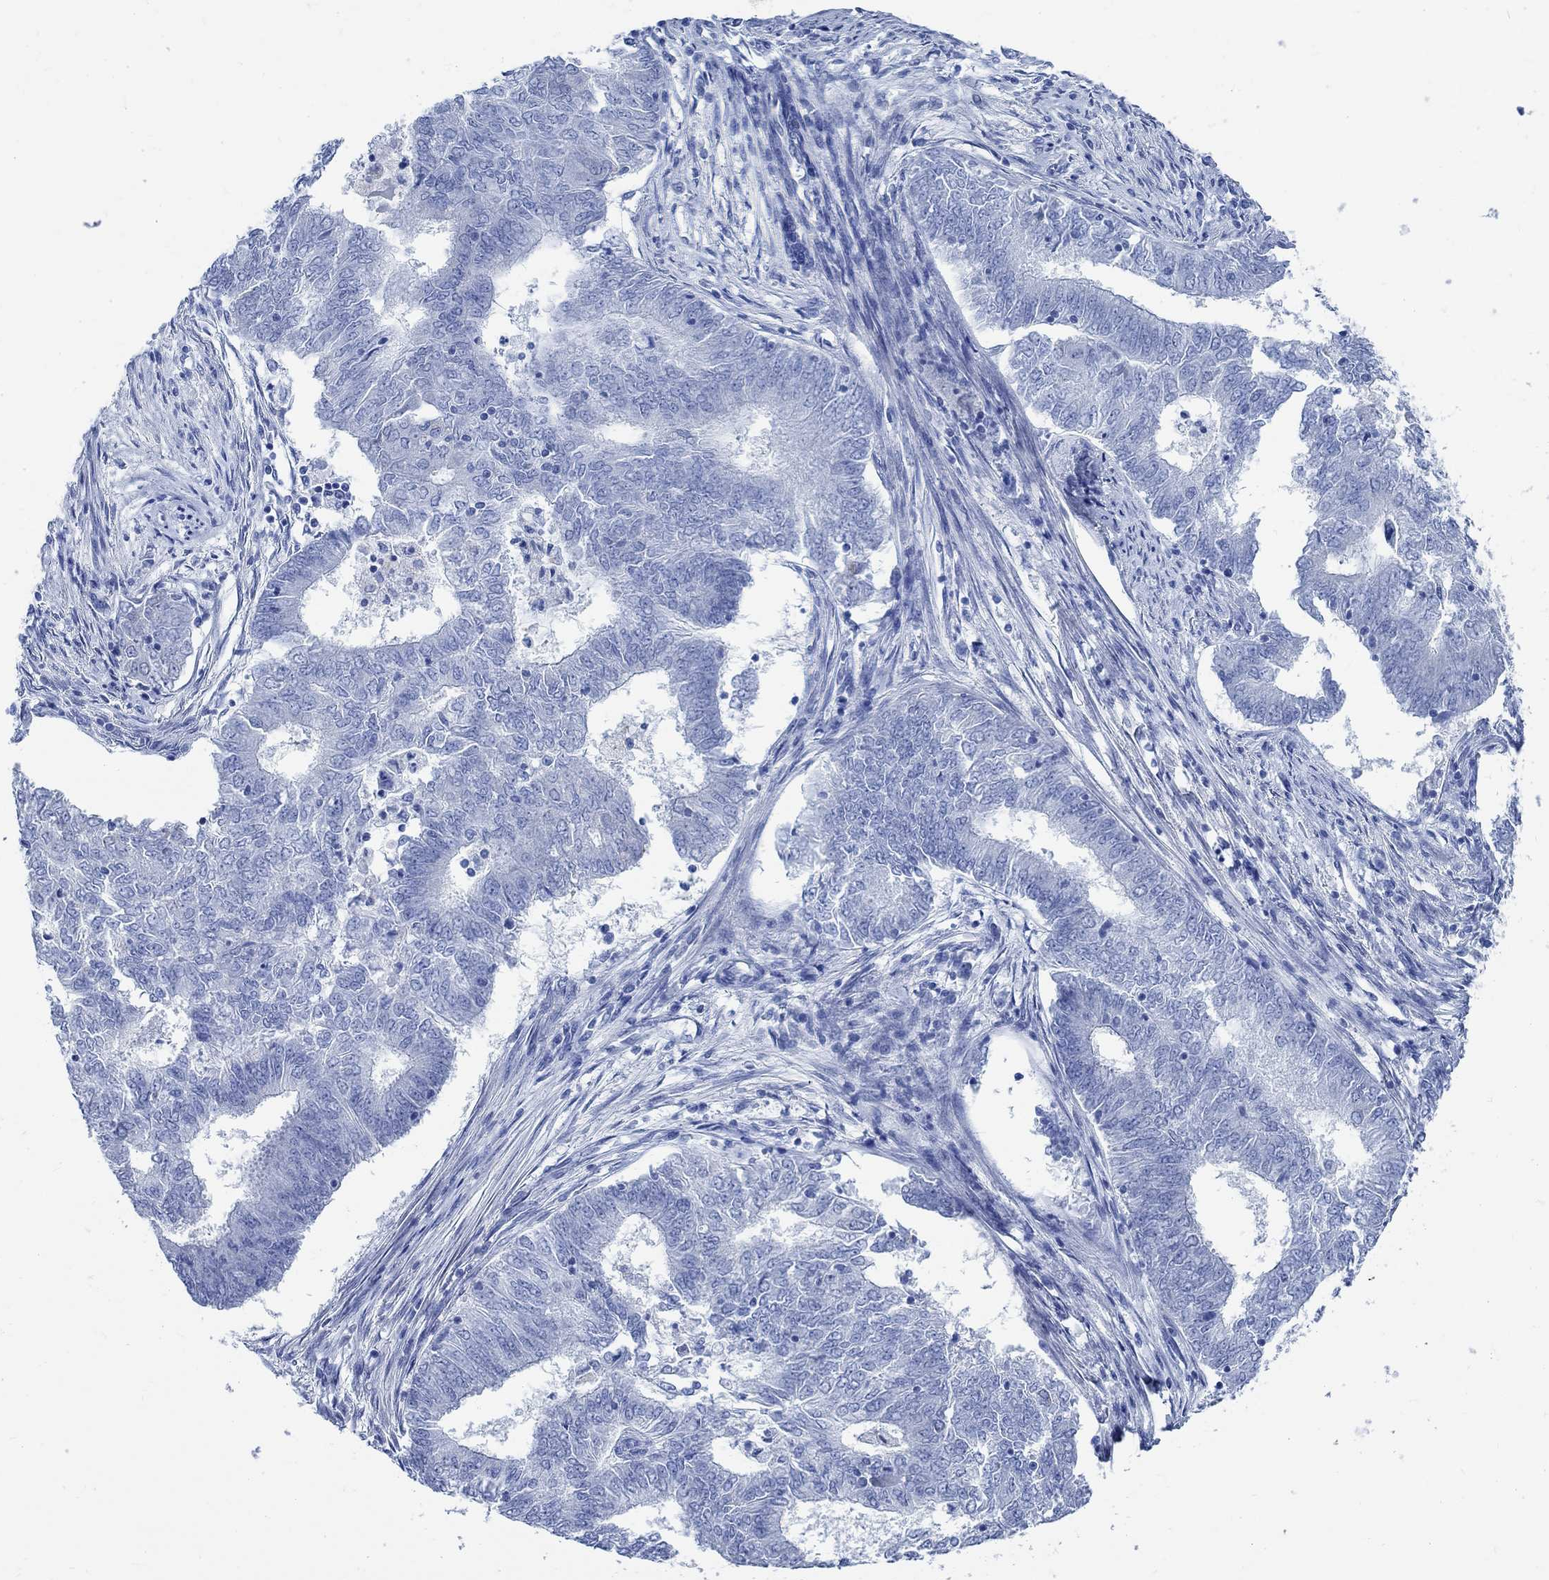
{"staining": {"intensity": "negative", "quantity": "none", "location": "none"}, "tissue": "endometrial cancer", "cell_type": "Tumor cells", "image_type": "cancer", "snomed": [{"axis": "morphology", "description": "Adenocarcinoma, NOS"}, {"axis": "topography", "description": "Endometrium"}], "caption": "Immunohistochemistry (IHC) photomicrograph of neoplastic tissue: endometrial cancer (adenocarcinoma) stained with DAB demonstrates no significant protein positivity in tumor cells. (DAB (3,3'-diaminobenzidine) immunohistochemistry, high magnification).", "gene": "CAMK2N1", "patient": {"sex": "female", "age": 62}}